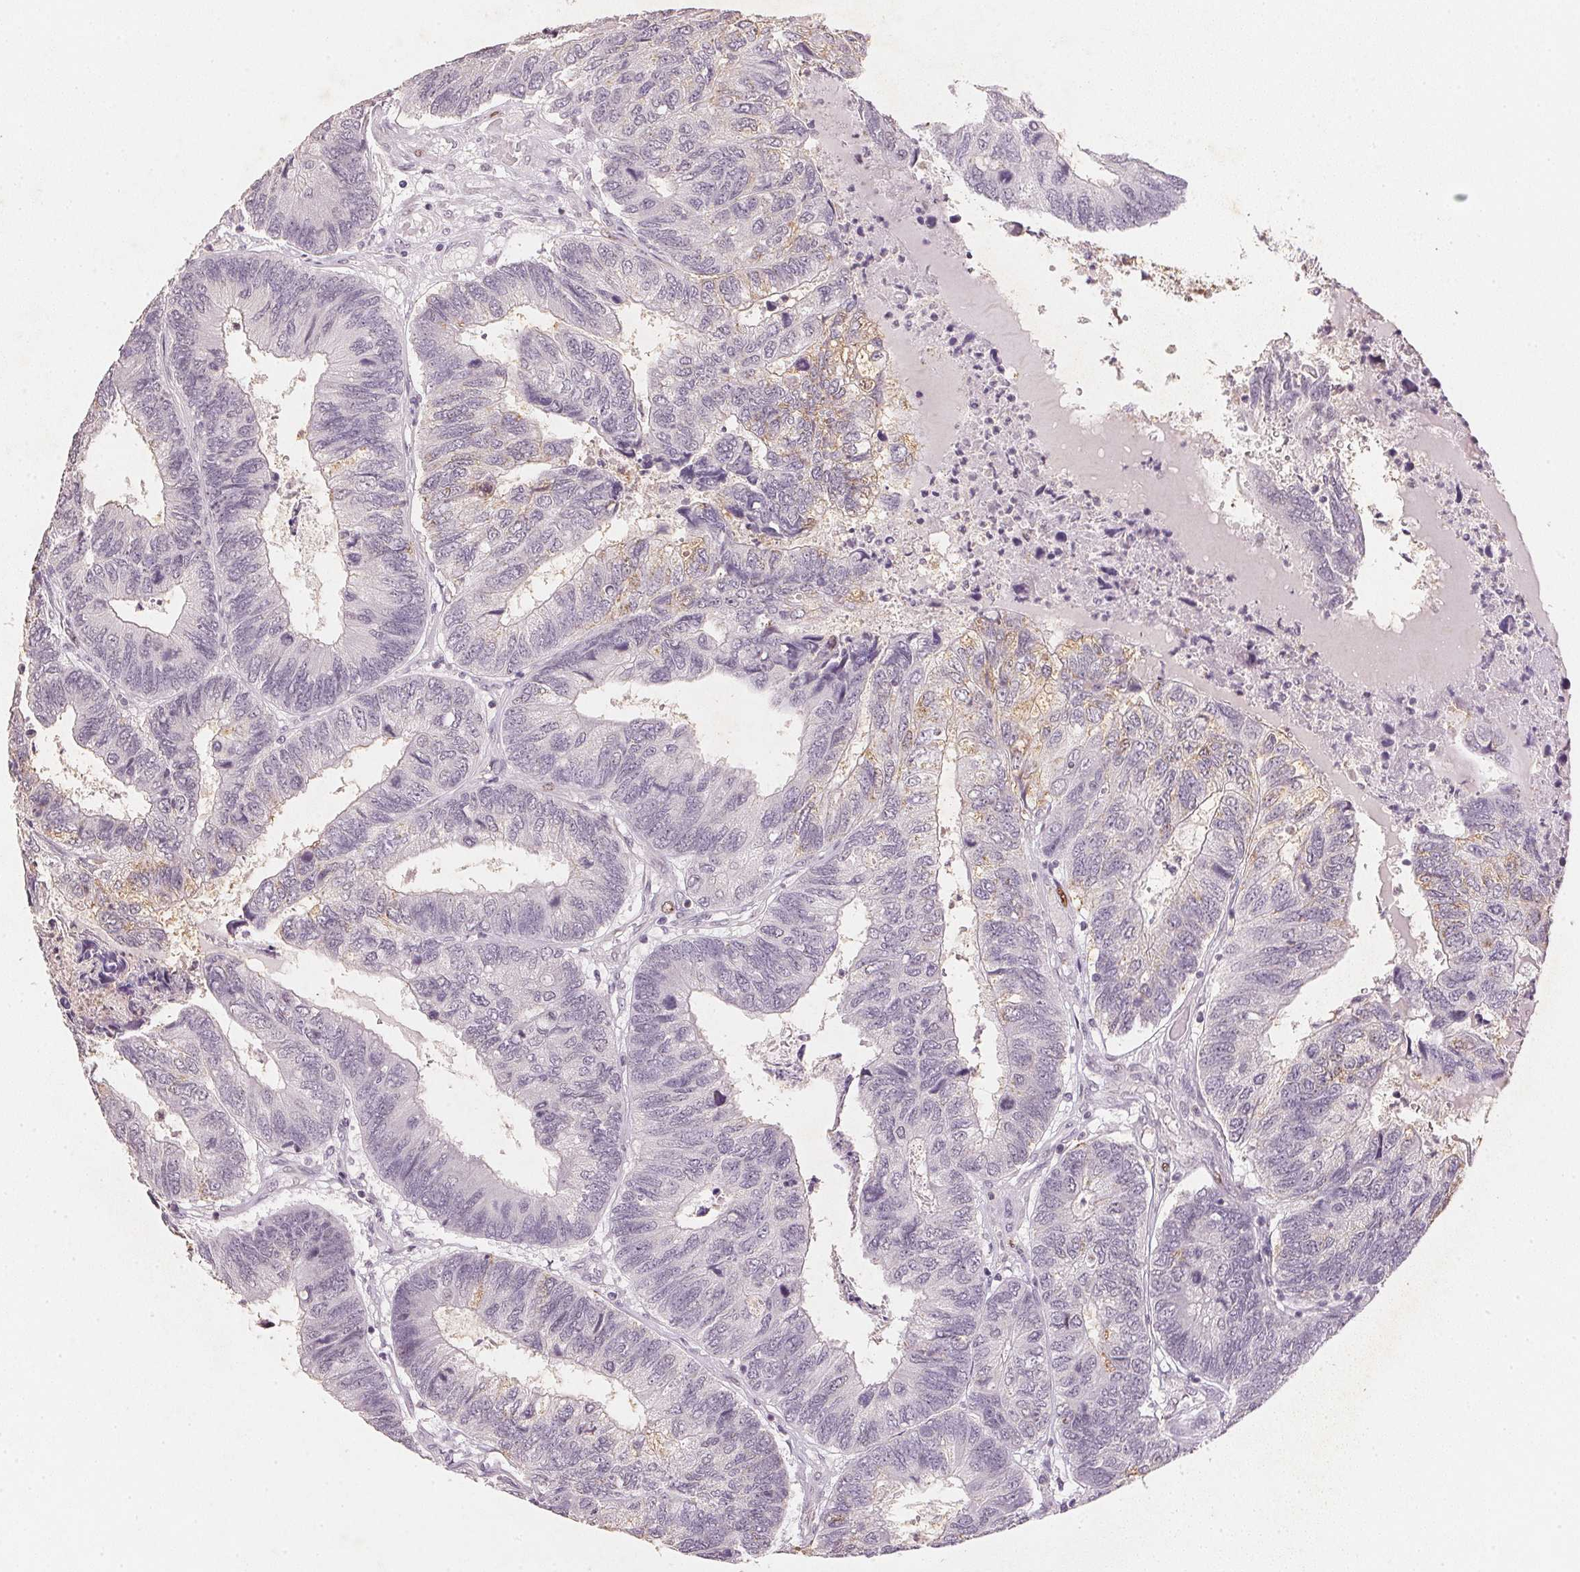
{"staining": {"intensity": "weak", "quantity": "<25%", "location": "cytoplasmic/membranous"}, "tissue": "colorectal cancer", "cell_type": "Tumor cells", "image_type": "cancer", "snomed": [{"axis": "morphology", "description": "Adenocarcinoma, NOS"}, {"axis": "topography", "description": "Colon"}], "caption": "IHC image of neoplastic tissue: colorectal cancer stained with DAB (3,3'-diaminobenzidine) exhibits no significant protein staining in tumor cells.", "gene": "SMTN", "patient": {"sex": "female", "age": 67}}